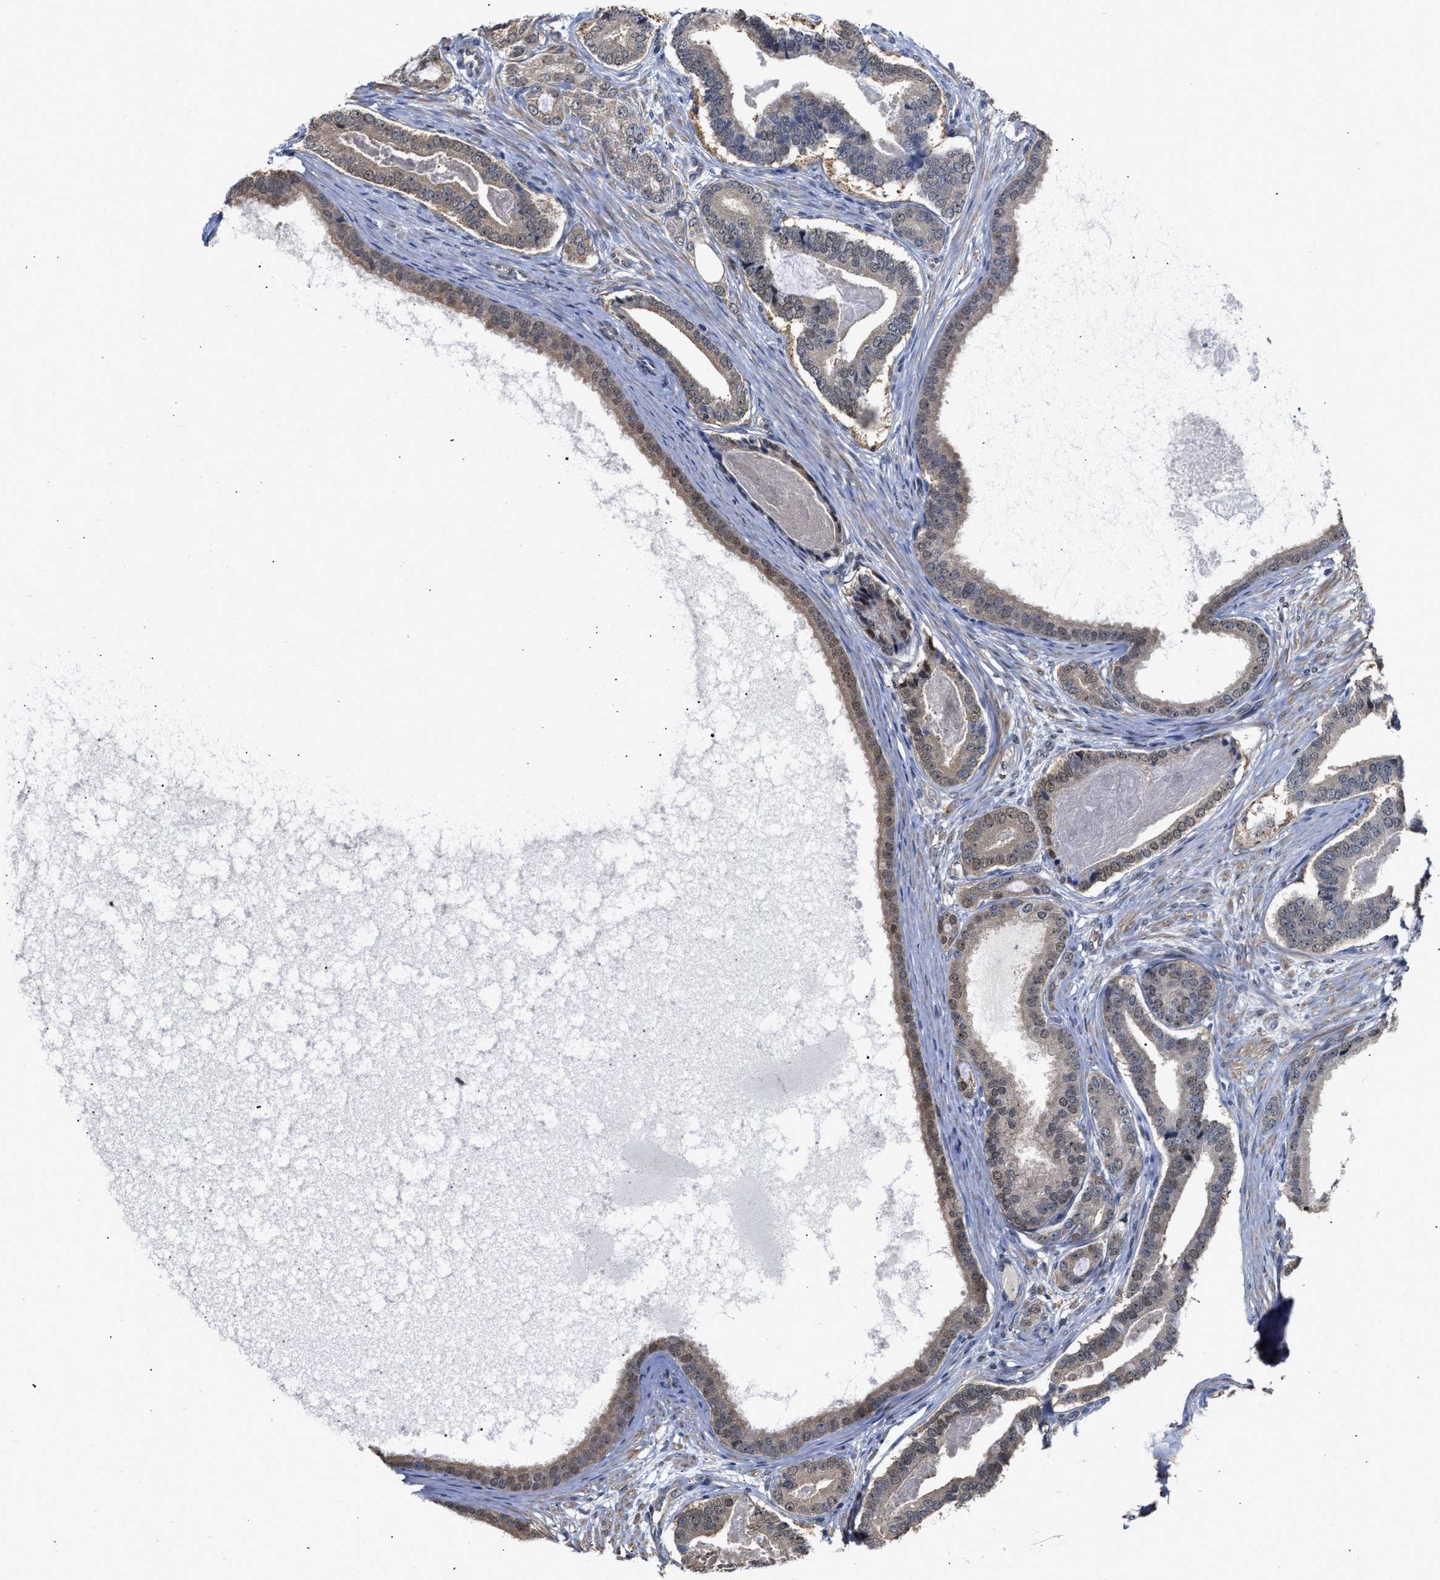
{"staining": {"intensity": "weak", "quantity": "<25%", "location": "cytoplasmic/membranous"}, "tissue": "prostate cancer", "cell_type": "Tumor cells", "image_type": "cancer", "snomed": [{"axis": "morphology", "description": "Adenocarcinoma, High grade"}, {"axis": "topography", "description": "Prostate"}], "caption": "A micrograph of human prostate cancer is negative for staining in tumor cells.", "gene": "KLHDC1", "patient": {"sex": "male", "age": 60}}